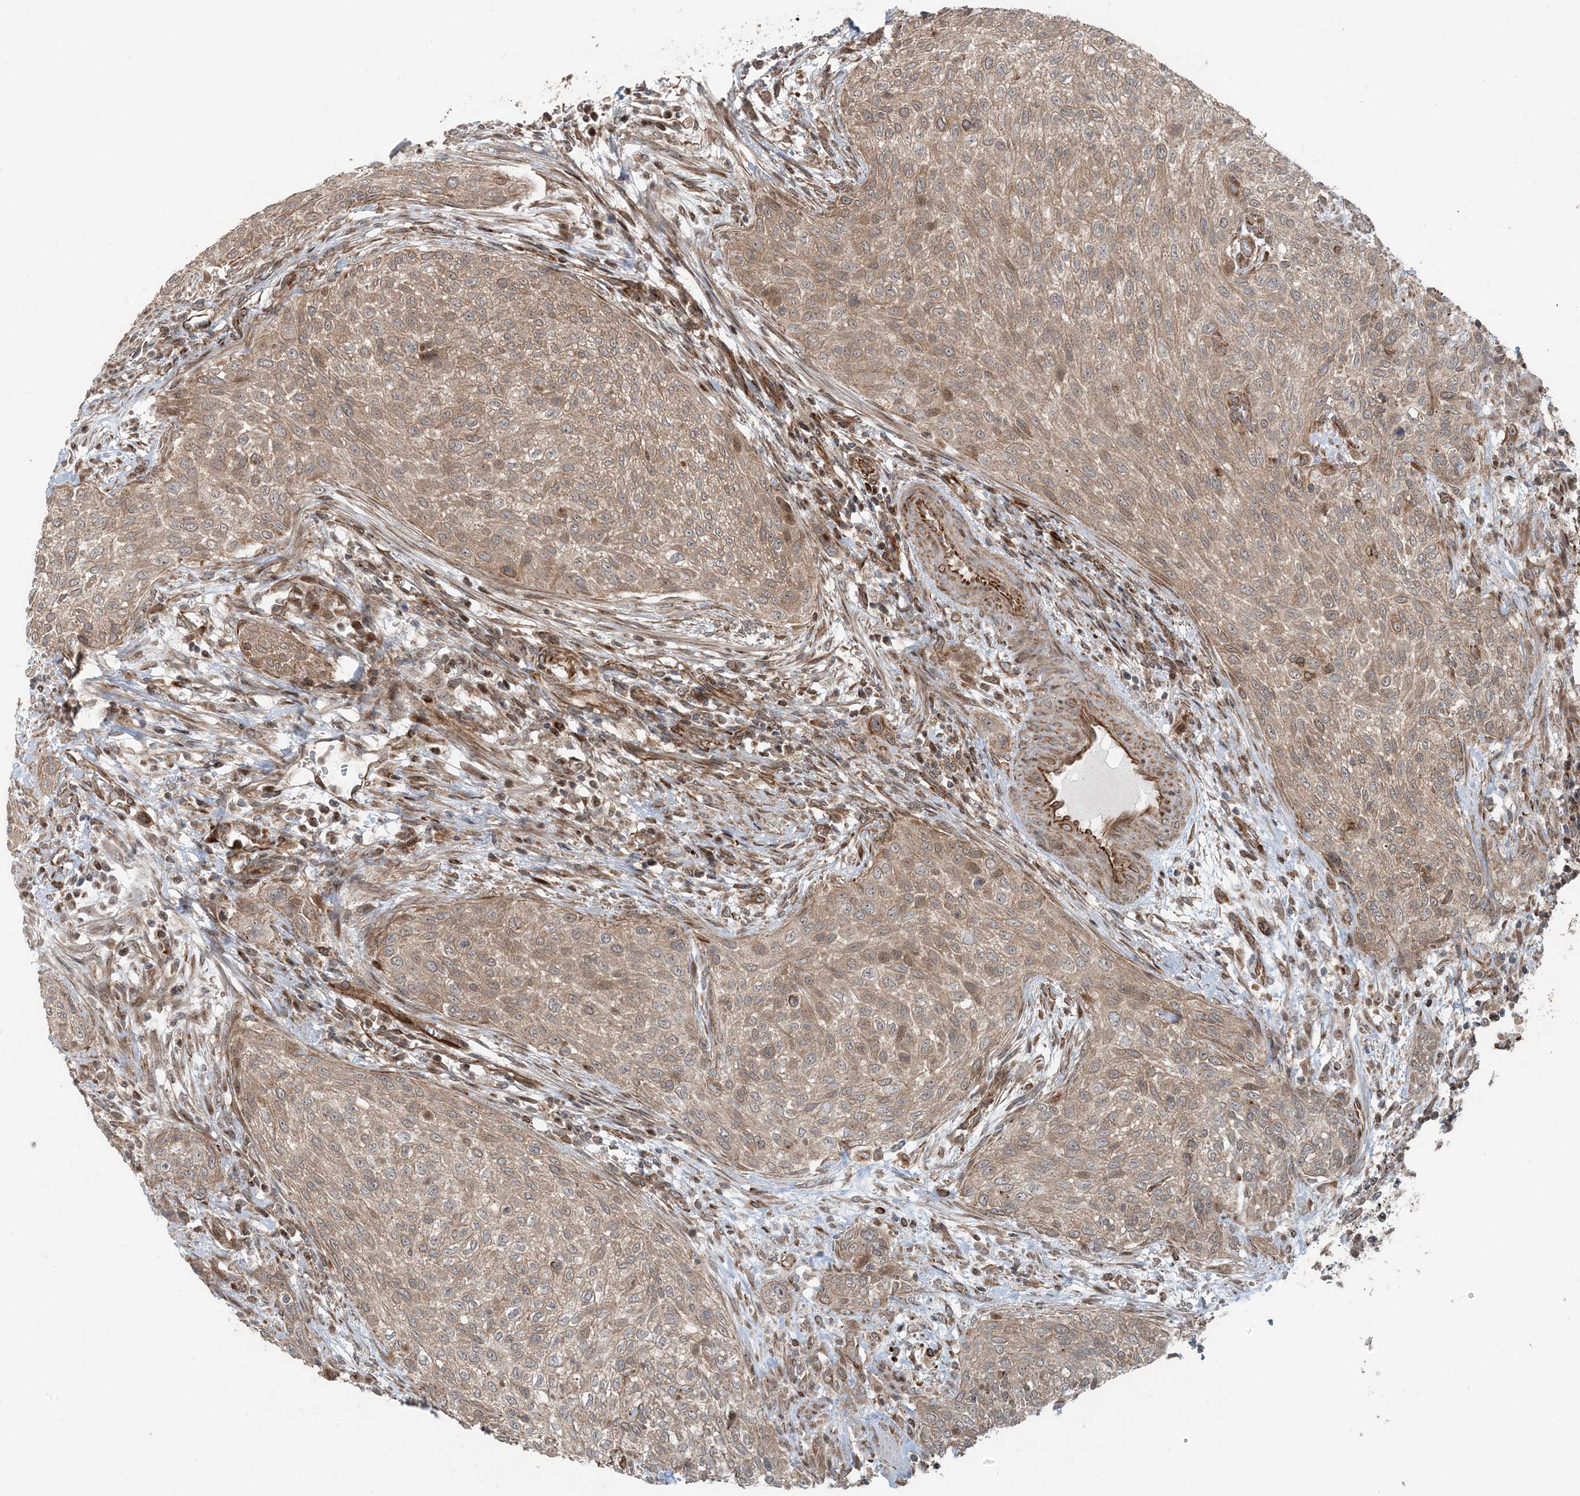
{"staining": {"intensity": "moderate", "quantity": ">75%", "location": "cytoplasmic/membranous"}, "tissue": "urothelial cancer", "cell_type": "Tumor cells", "image_type": "cancer", "snomed": [{"axis": "morphology", "description": "Urothelial carcinoma, High grade"}, {"axis": "topography", "description": "Urinary bladder"}], "caption": "High-grade urothelial carcinoma stained with DAB immunohistochemistry reveals medium levels of moderate cytoplasmic/membranous staining in approximately >75% of tumor cells.", "gene": "EDEM2", "patient": {"sex": "male", "age": 35}}